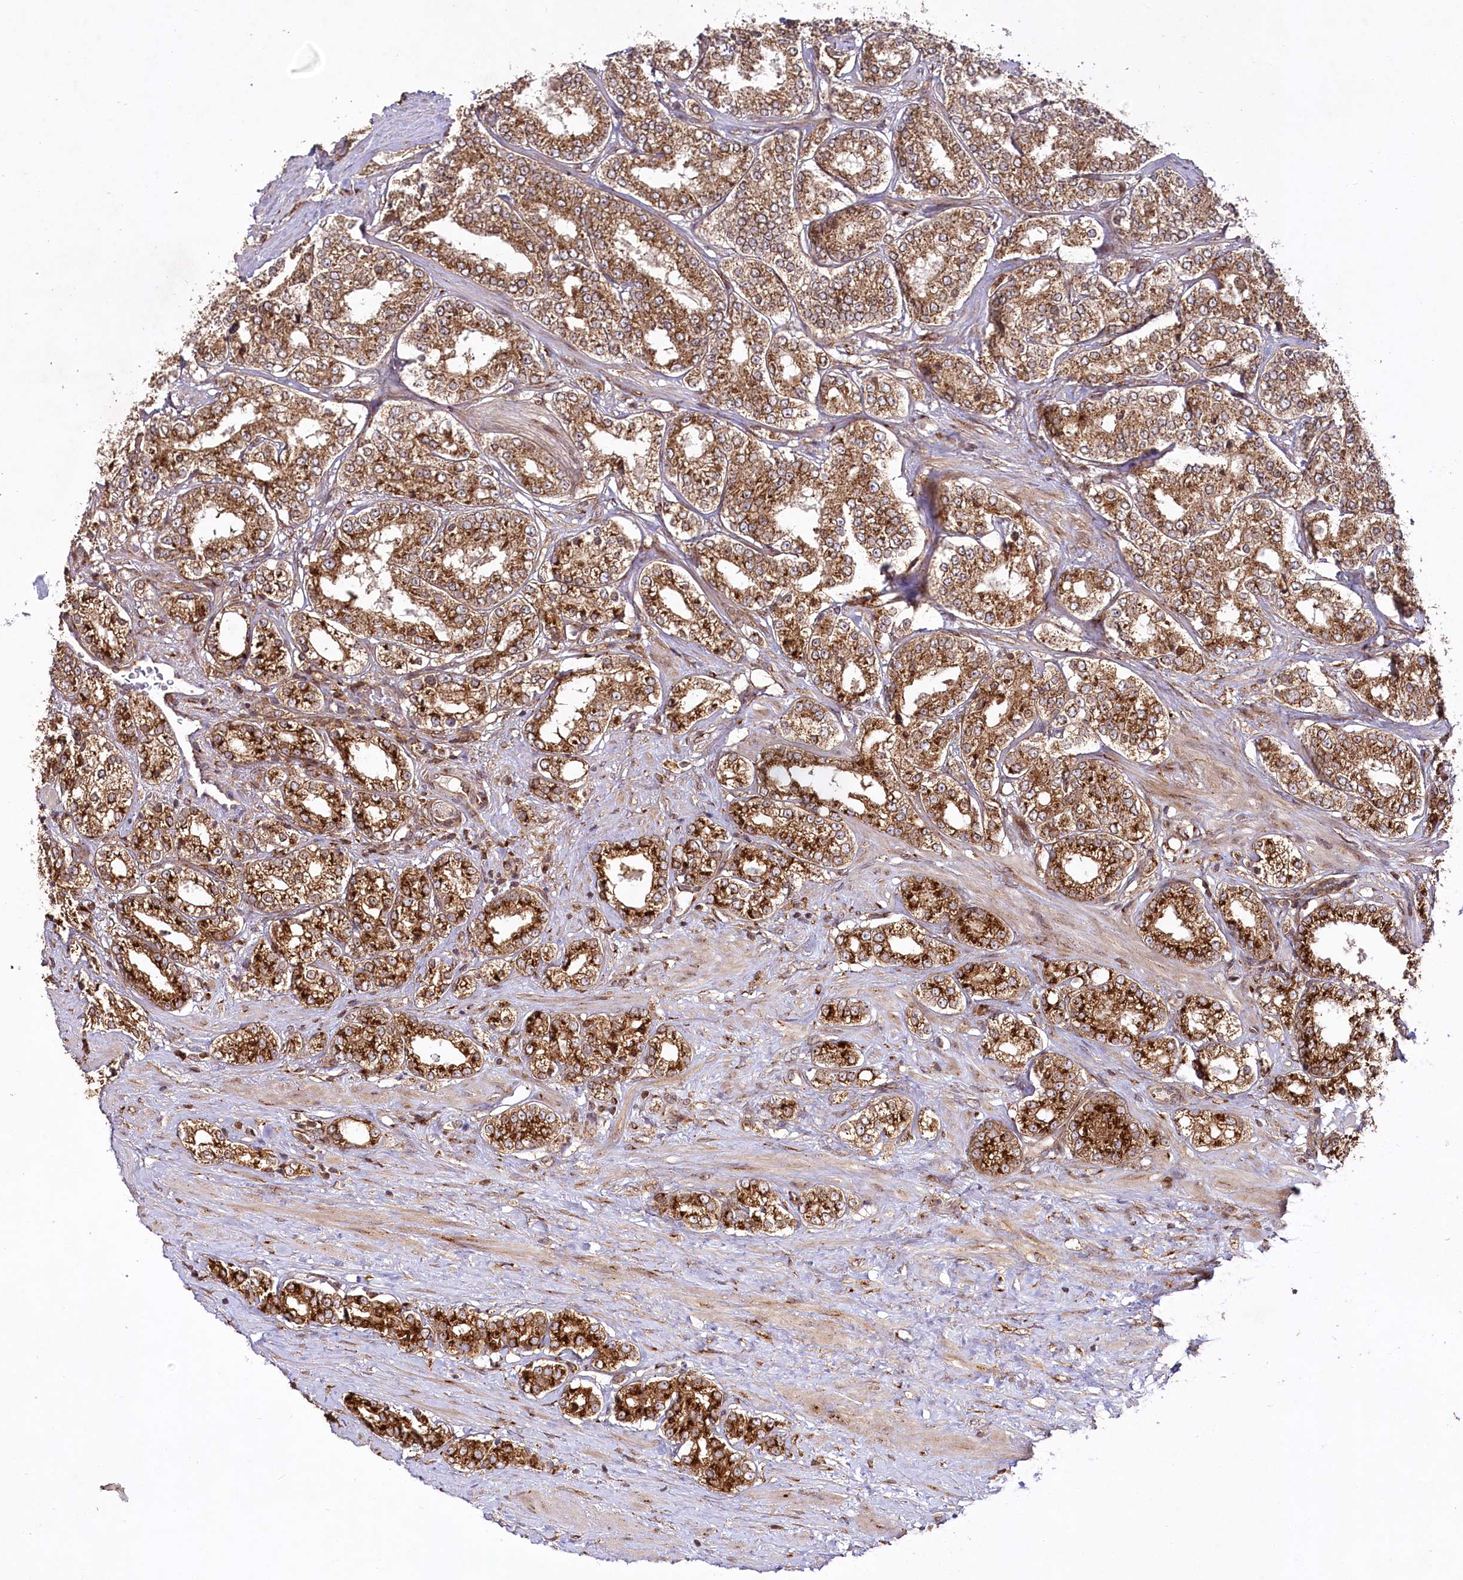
{"staining": {"intensity": "strong", "quantity": ">75%", "location": "cytoplasmic/membranous"}, "tissue": "prostate cancer", "cell_type": "Tumor cells", "image_type": "cancer", "snomed": [{"axis": "morphology", "description": "Normal tissue, NOS"}, {"axis": "morphology", "description": "Adenocarcinoma, High grade"}, {"axis": "topography", "description": "Prostate"}], "caption": "Prostate adenocarcinoma (high-grade) stained for a protein exhibits strong cytoplasmic/membranous positivity in tumor cells.", "gene": "COPG1", "patient": {"sex": "male", "age": 83}}